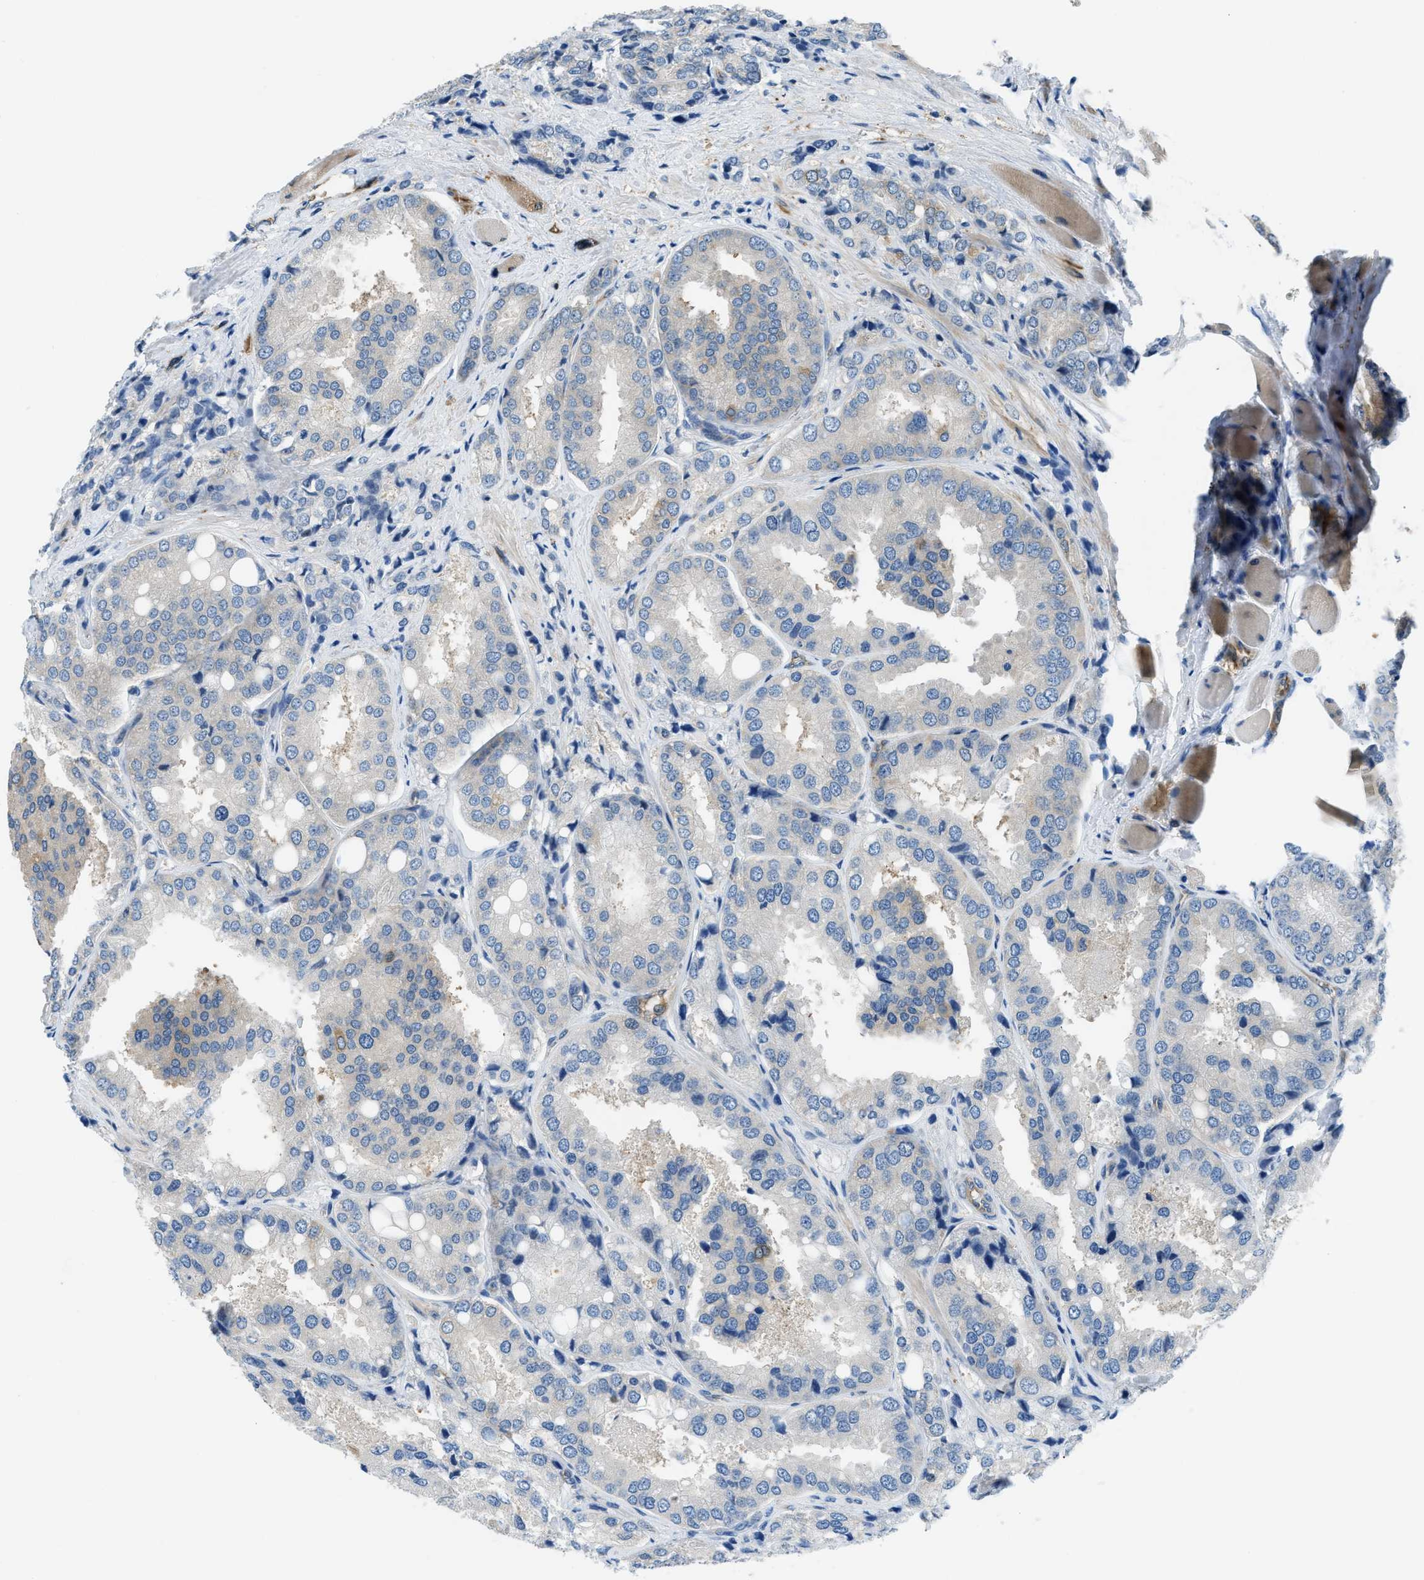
{"staining": {"intensity": "negative", "quantity": "none", "location": "none"}, "tissue": "prostate cancer", "cell_type": "Tumor cells", "image_type": "cancer", "snomed": [{"axis": "morphology", "description": "Adenocarcinoma, High grade"}, {"axis": "topography", "description": "Prostate"}], "caption": "This is a micrograph of immunohistochemistry staining of prostate cancer, which shows no staining in tumor cells.", "gene": "PFKP", "patient": {"sex": "male", "age": 50}}